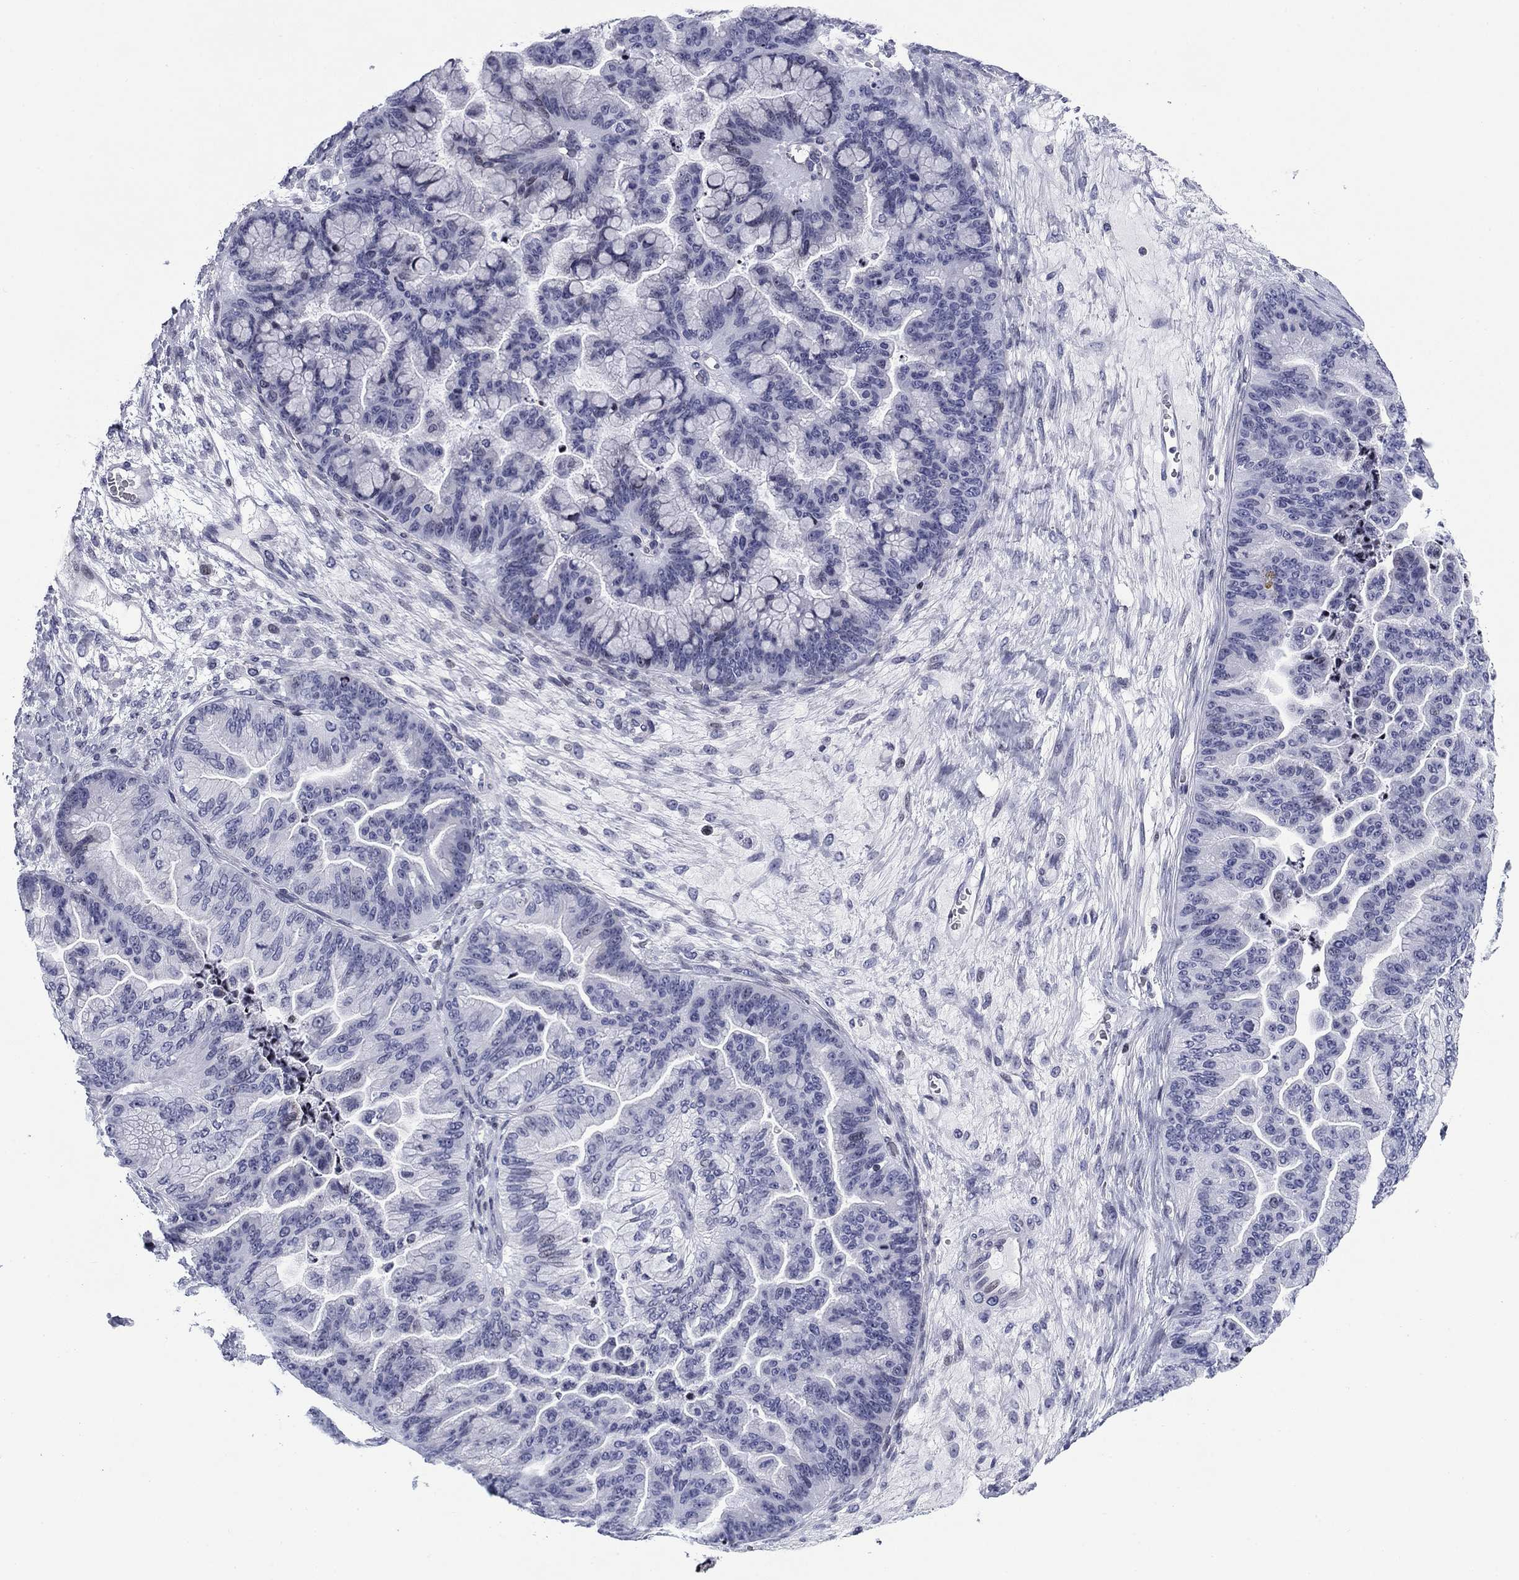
{"staining": {"intensity": "negative", "quantity": "none", "location": "none"}, "tissue": "ovarian cancer", "cell_type": "Tumor cells", "image_type": "cancer", "snomed": [{"axis": "morphology", "description": "Cystadenocarcinoma, mucinous, NOS"}, {"axis": "topography", "description": "Ovary"}], "caption": "High magnification brightfield microscopy of ovarian cancer (mucinous cystadenocarcinoma) stained with DAB (brown) and counterstained with hematoxylin (blue): tumor cells show no significant expression.", "gene": "CCDC144A", "patient": {"sex": "female", "age": 67}}